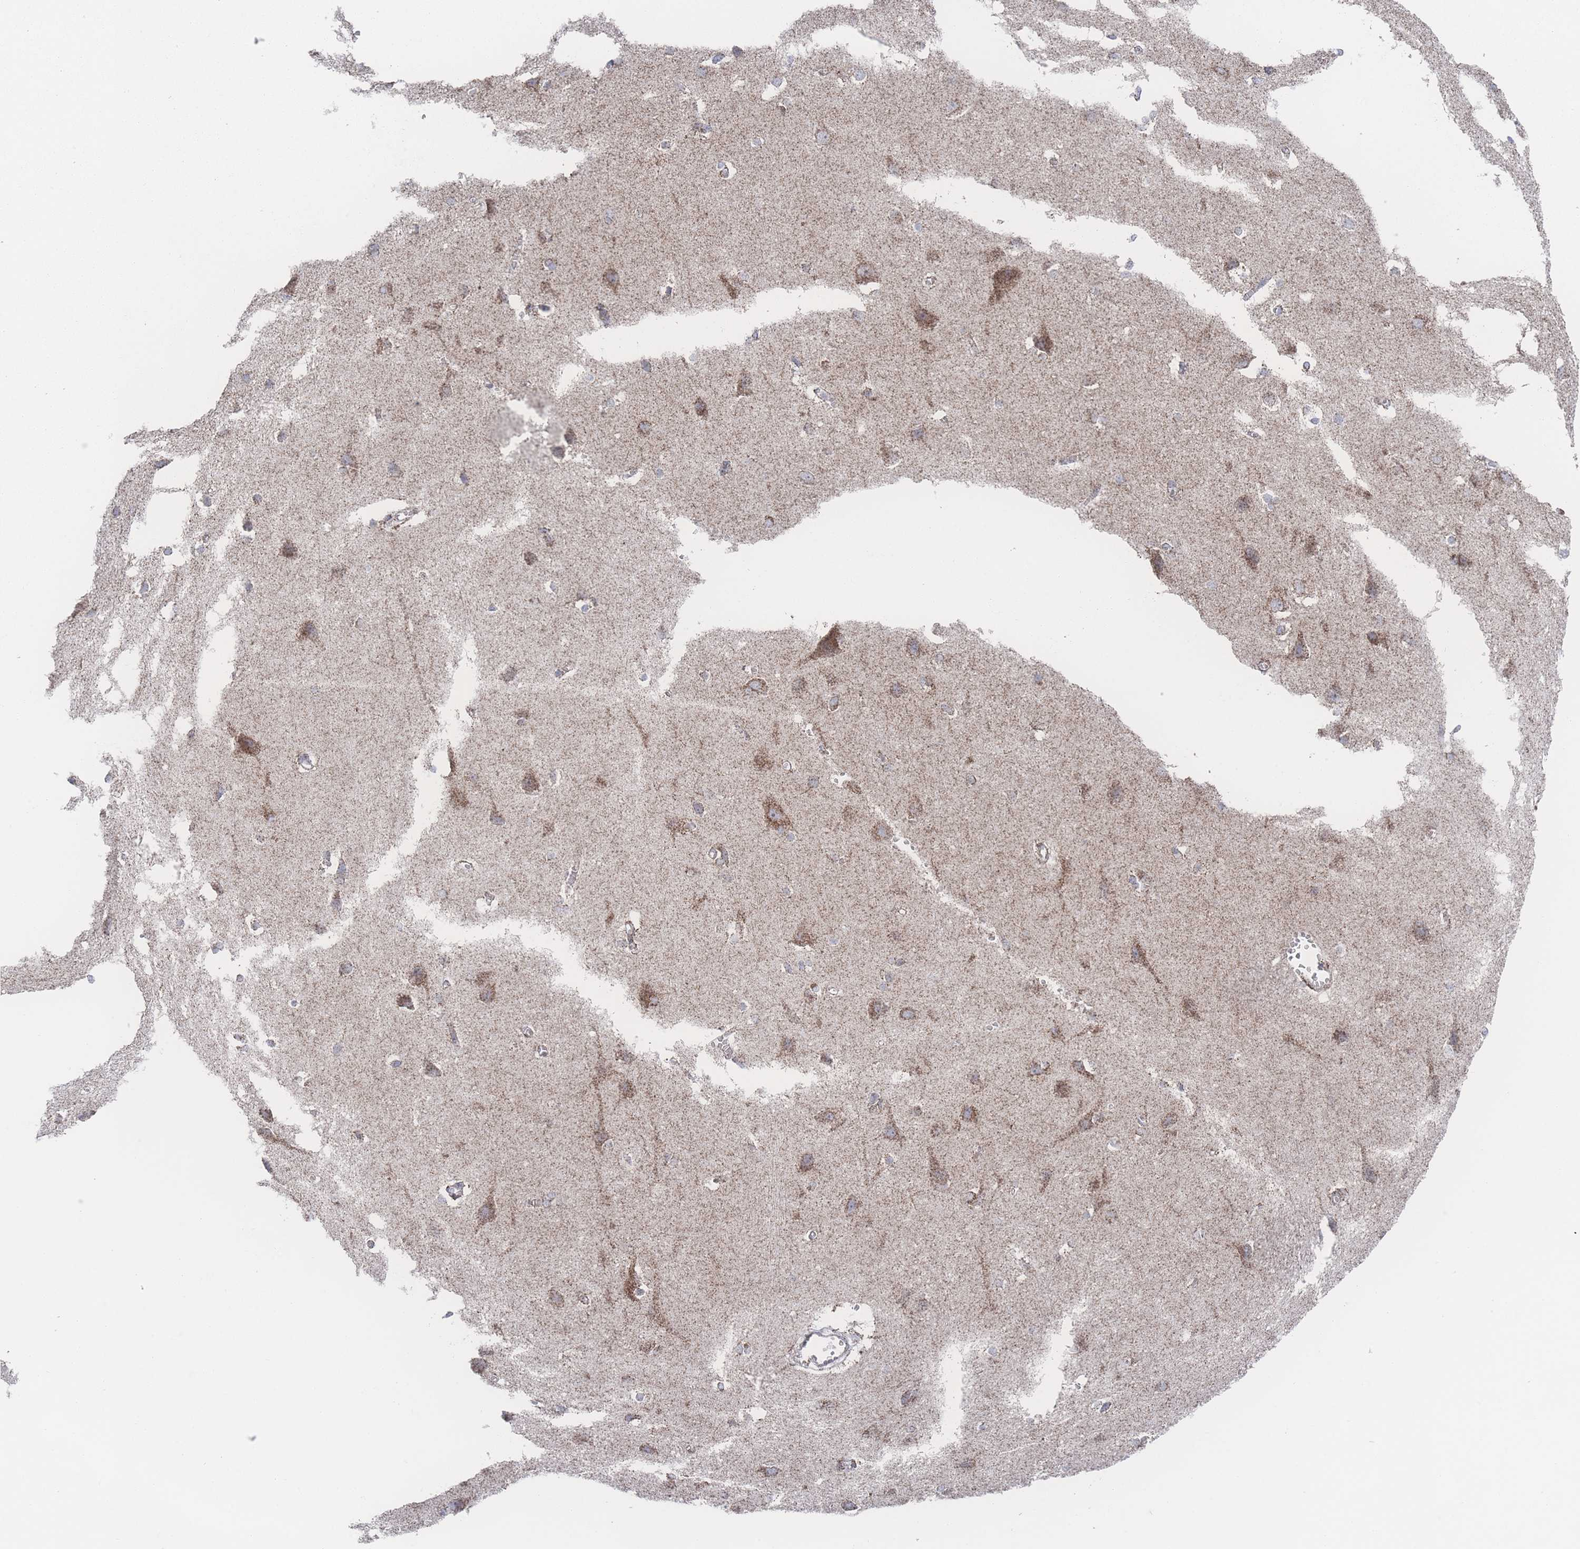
{"staining": {"intensity": "moderate", "quantity": ">75%", "location": "cytoplasmic/membranous"}, "tissue": "cerebral cortex", "cell_type": "Endothelial cells", "image_type": "normal", "snomed": [{"axis": "morphology", "description": "Normal tissue, NOS"}, {"axis": "topography", "description": "Cerebral cortex"}], "caption": "Protein analysis of benign cerebral cortex shows moderate cytoplasmic/membranous expression in approximately >75% of endothelial cells. (DAB (3,3'-diaminobenzidine) IHC with brightfield microscopy, high magnification).", "gene": "PEX14", "patient": {"sex": "male", "age": 37}}